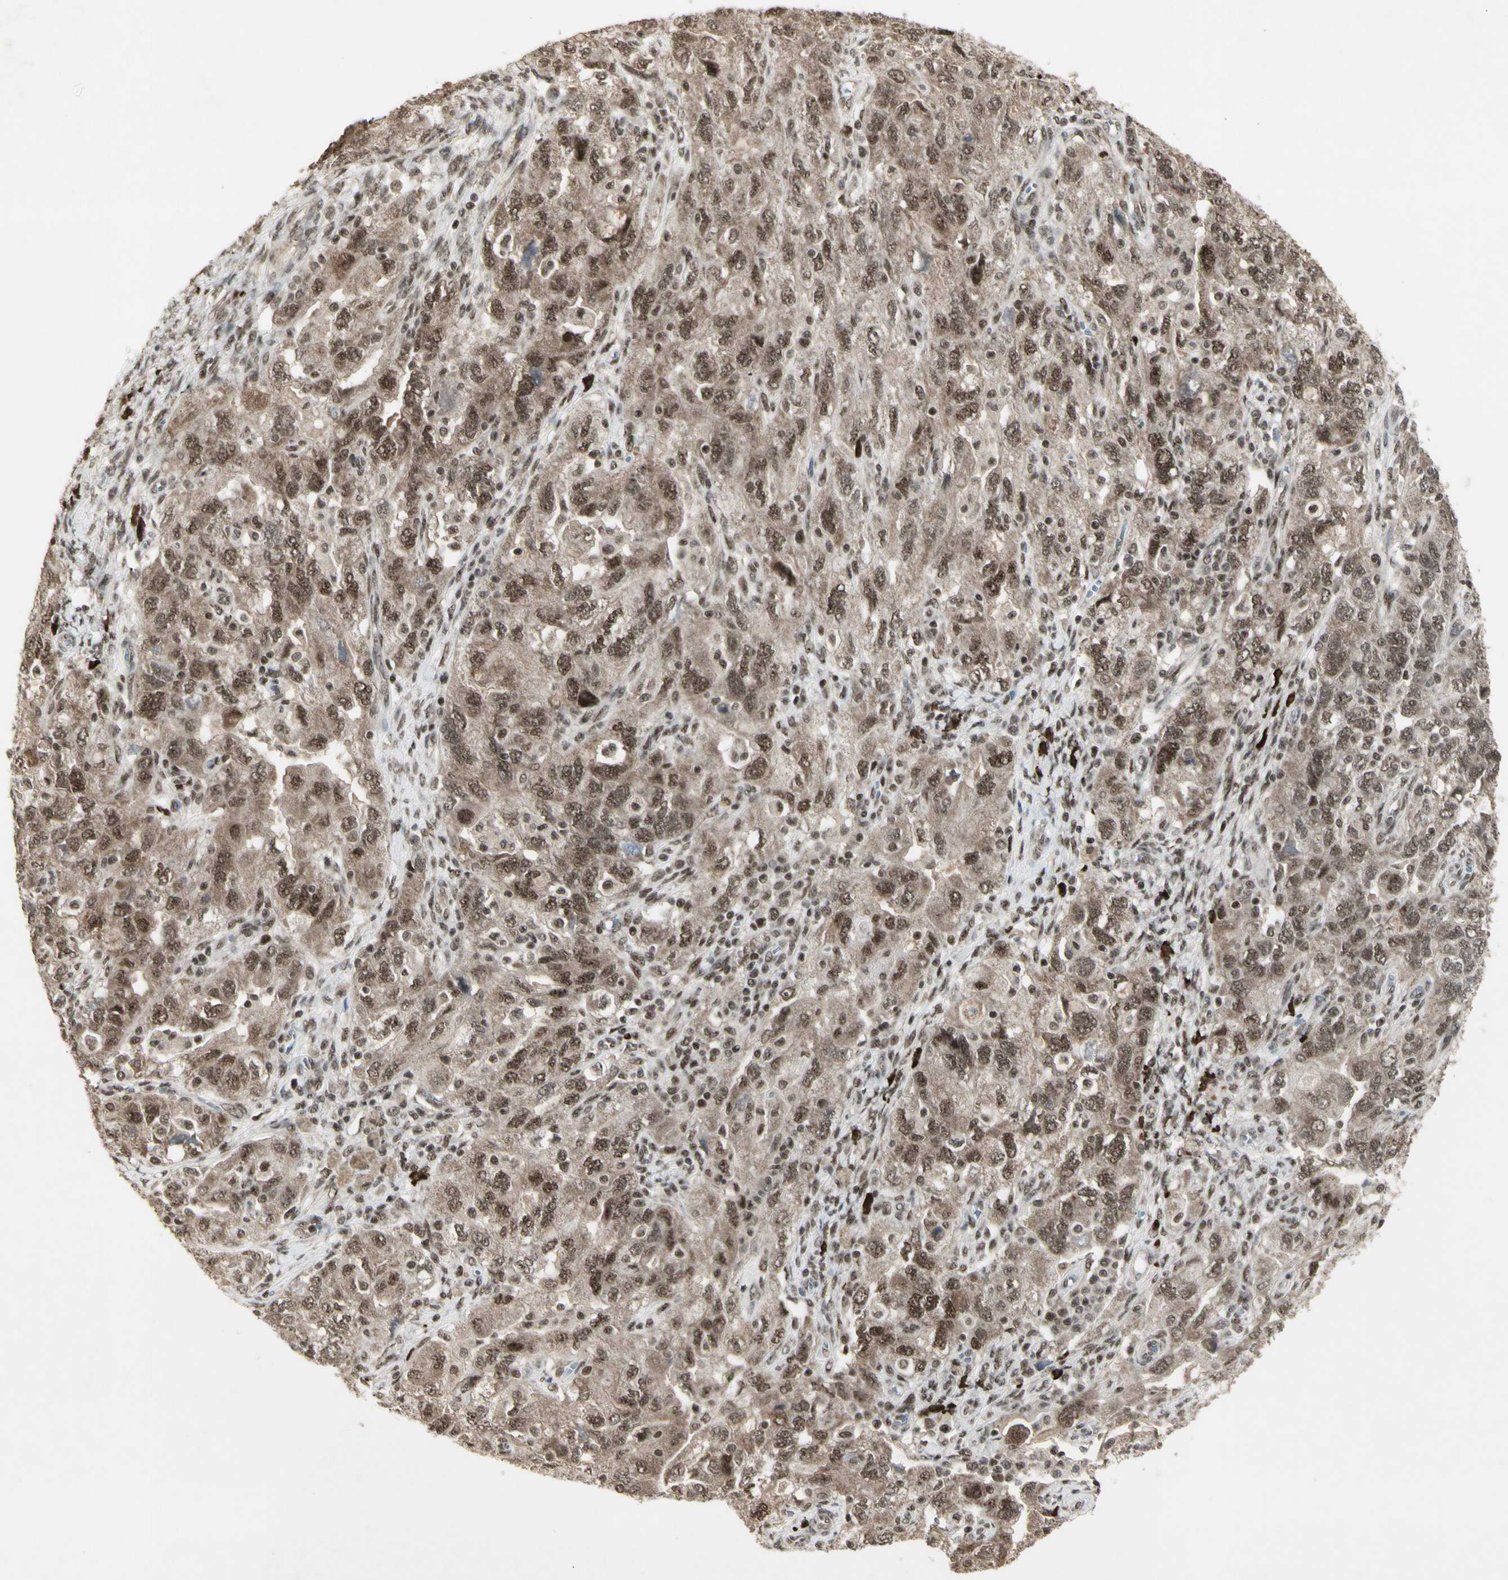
{"staining": {"intensity": "moderate", "quantity": ">75%", "location": "cytoplasmic/membranous,nuclear"}, "tissue": "ovarian cancer", "cell_type": "Tumor cells", "image_type": "cancer", "snomed": [{"axis": "morphology", "description": "Carcinoma, NOS"}, {"axis": "morphology", "description": "Cystadenocarcinoma, serous, NOS"}, {"axis": "topography", "description": "Ovary"}], "caption": "Immunohistochemistry (IHC) (DAB) staining of ovarian cancer exhibits moderate cytoplasmic/membranous and nuclear protein expression in approximately >75% of tumor cells.", "gene": "CCNT1", "patient": {"sex": "female", "age": 69}}